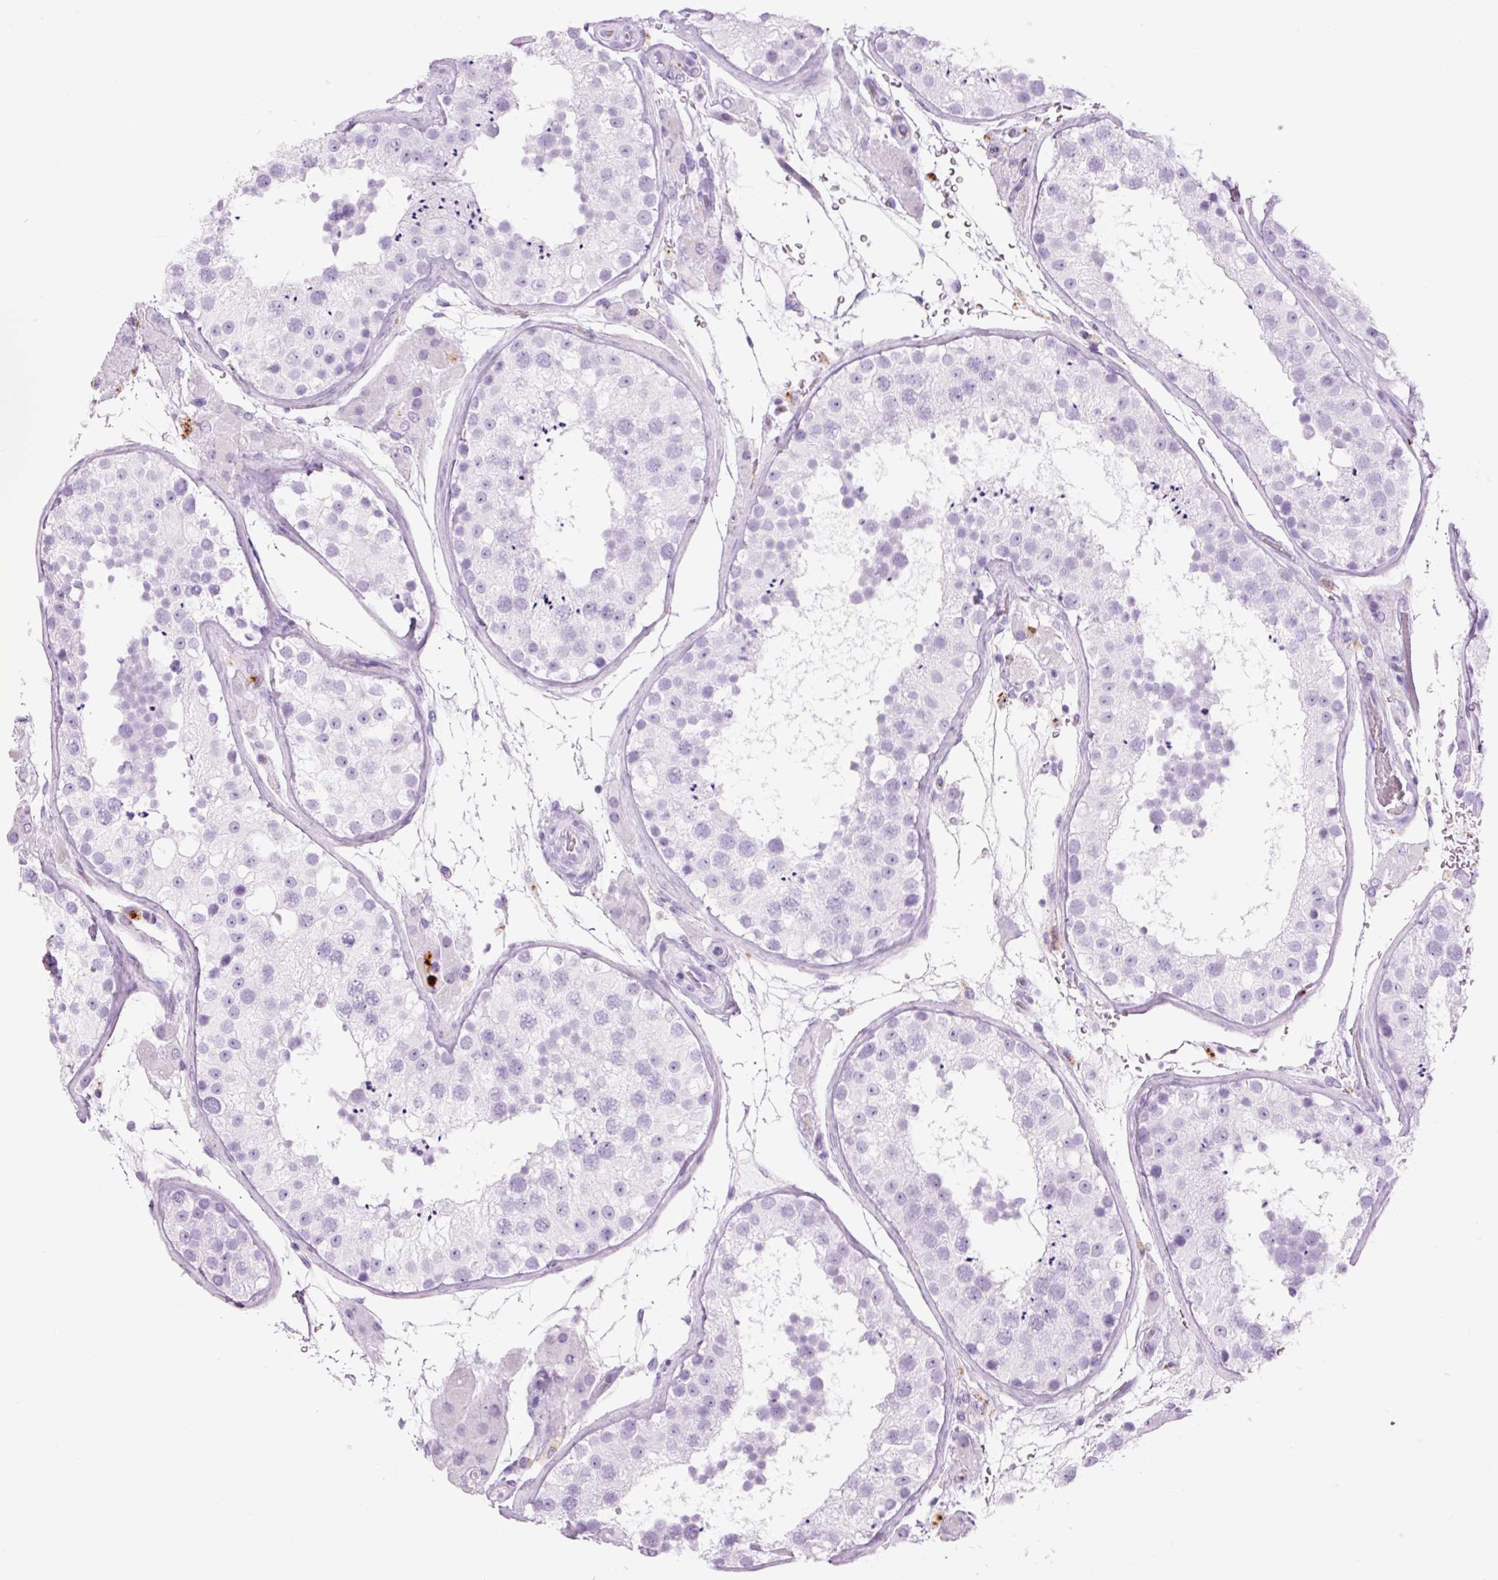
{"staining": {"intensity": "negative", "quantity": "none", "location": "none"}, "tissue": "testis", "cell_type": "Cells in seminiferous ducts", "image_type": "normal", "snomed": [{"axis": "morphology", "description": "Normal tissue, NOS"}, {"axis": "topography", "description": "Testis"}], "caption": "This is a image of immunohistochemistry staining of unremarkable testis, which shows no staining in cells in seminiferous ducts.", "gene": "LYZ", "patient": {"sex": "male", "age": 26}}